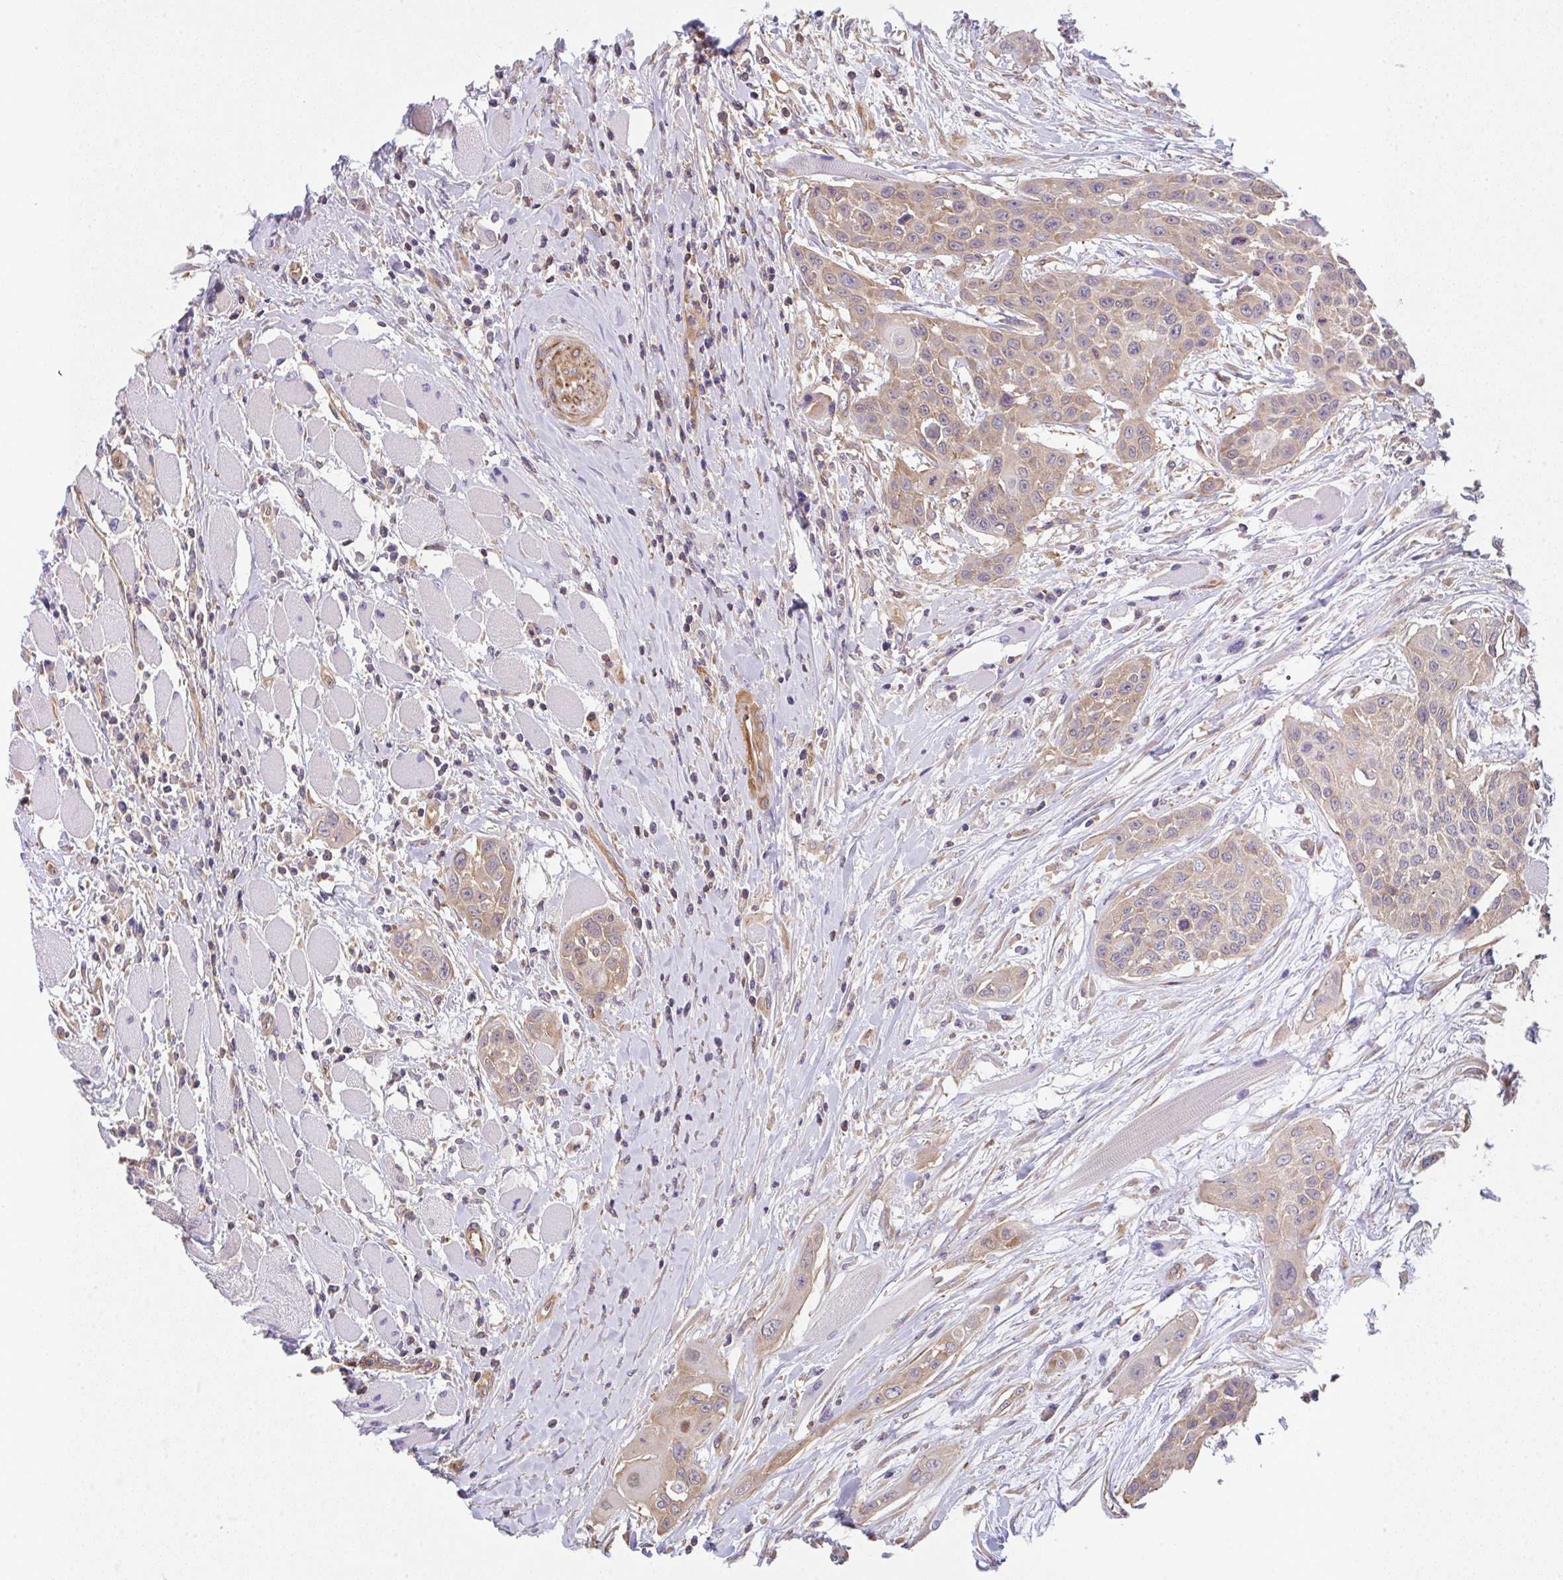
{"staining": {"intensity": "weak", "quantity": ">75%", "location": "cytoplasmic/membranous"}, "tissue": "head and neck cancer", "cell_type": "Tumor cells", "image_type": "cancer", "snomed": [{"axis": "morphology", "description": "Squamous cell carcinoma, NOS"}, {"axis": "topography", "description": "Head-Neck"}], "caption": "The immunohistochemical stain shows weak cytoplasmic/membranous staining in tumor cells of head and neck cancer (squamous cell carcinoma) tissue.", "gene": "TMEM229A", "patient": {"sex": "female", "age": 73}}